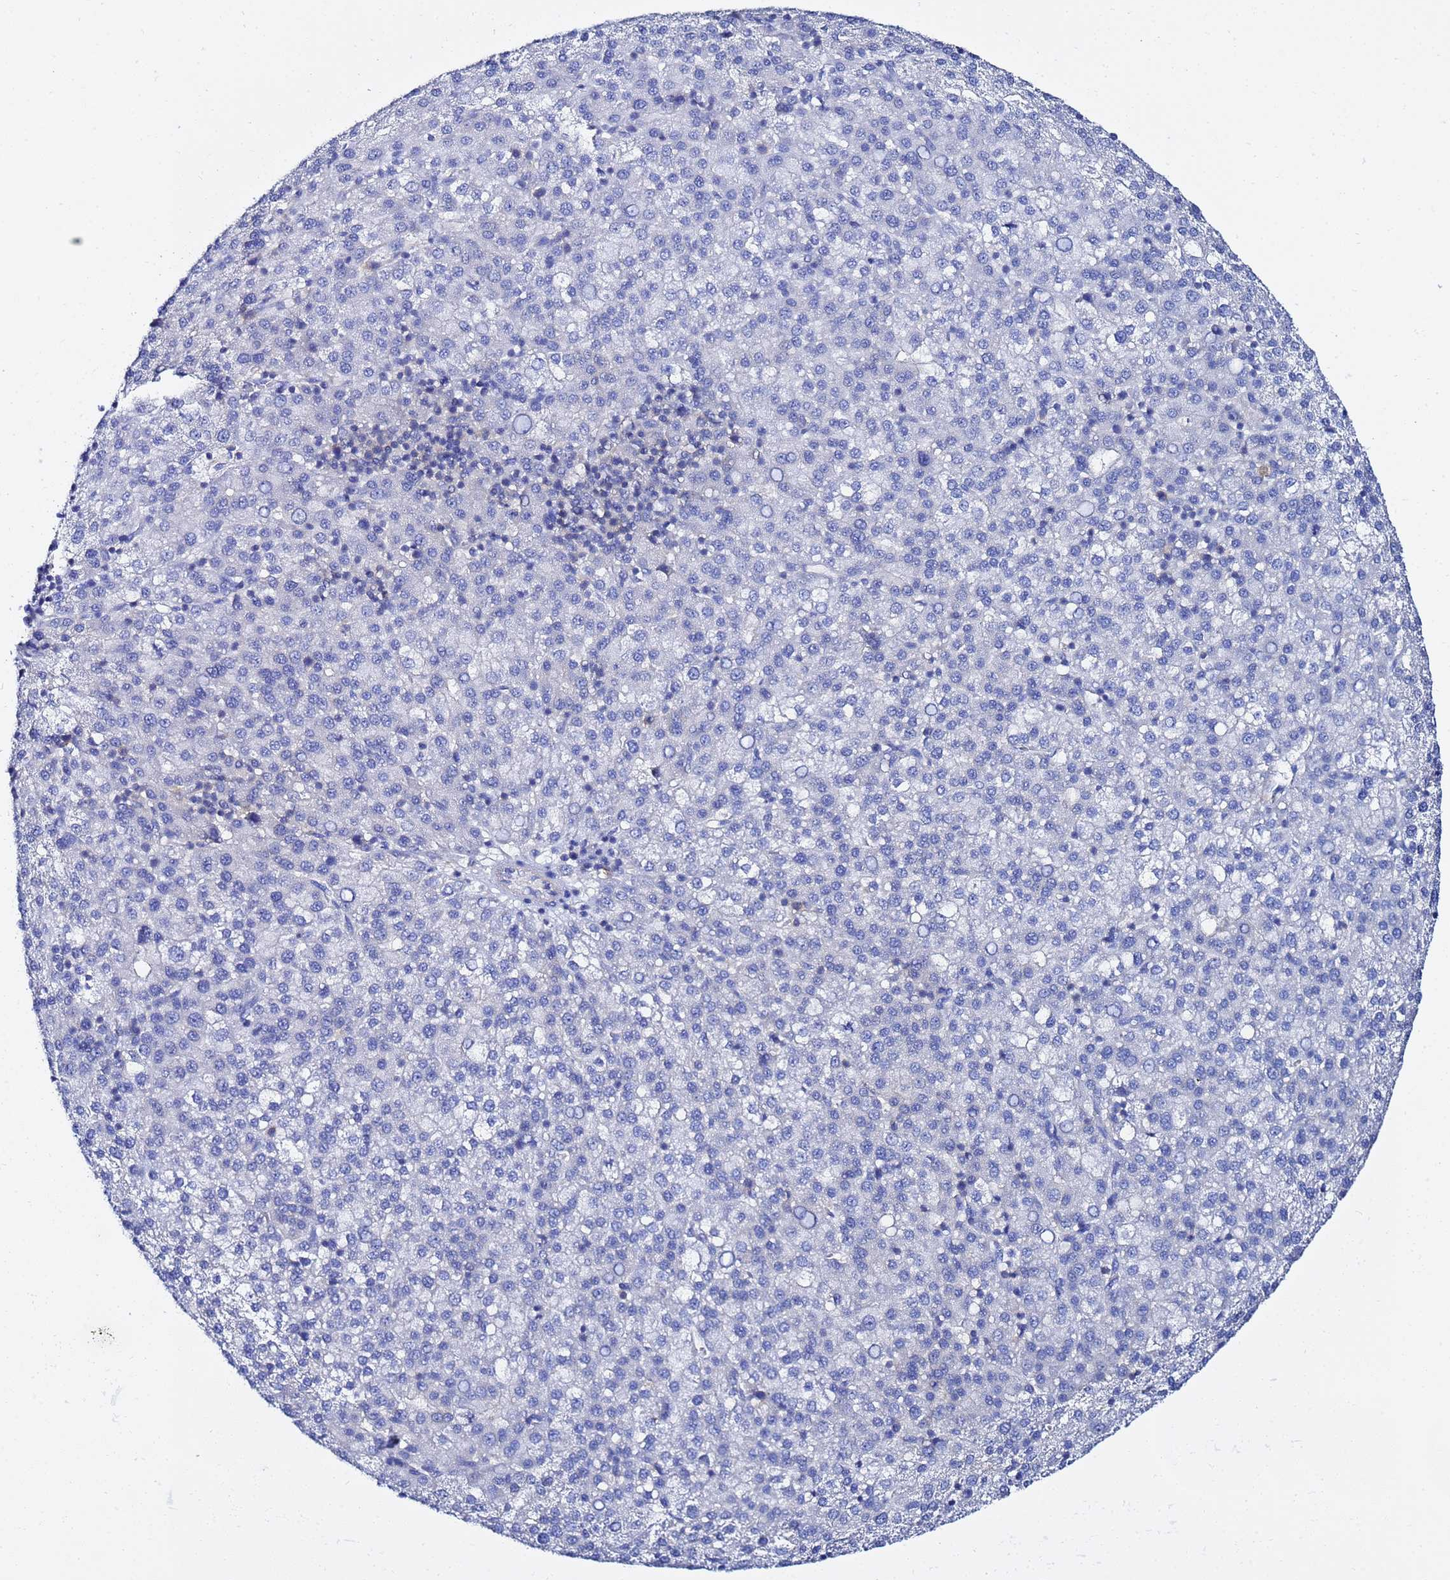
{"staining": {"intensity": "negative", "quantity": "none", "location": "none"}, "tissue": "liver cancer", "cell_type": "Tumor cells", "image_type": "cancer", "snomed": [{"axis": "morphology", "description": "Carcinoma, Hepatocellular, NOS"}, {"axis": "topography", "description": "Liver"}], "caption": "High magnification brightfield microscopy of liver hepatocellular carcinoma stained with DAB (brown) and counterstained with hematoxylin (blue): tumor cells show no significant positivity. (DAB (3,3'-diaminobenzidine) immunohistochemistry (IHC) visualized using brightfield microscopy, high magnification).", "gene": "LENG1", "patient": {"sex": "female", "age": 58}}